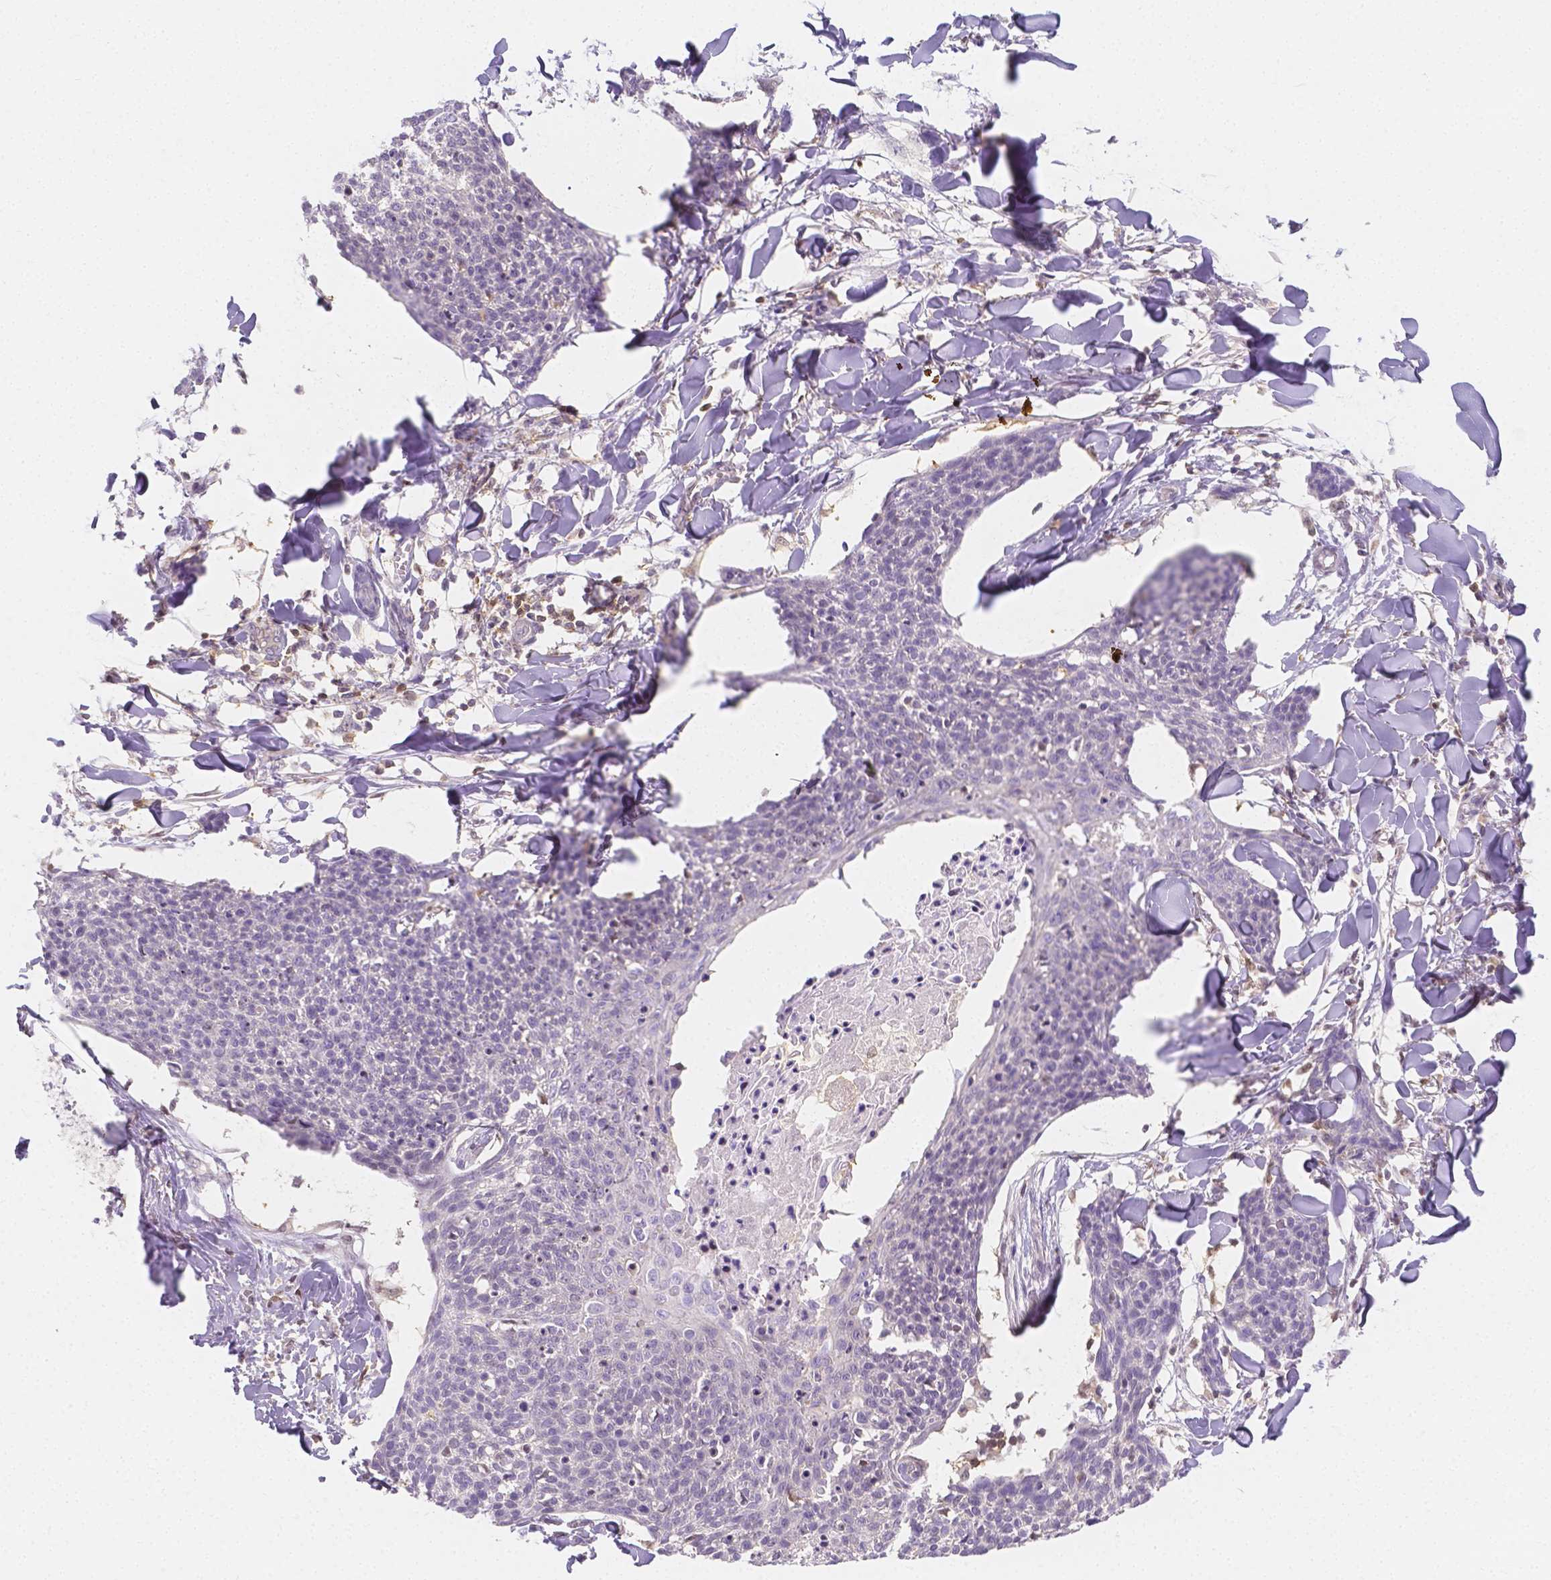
{"staining": {"intensity": "negative", "quantity": "none", "location": "none"}, "tissue": "skin cancer", "cell_type": "Tumor cells", "image_type": "cancer", "snomed": [{"axis": "morphology", "description": "Squamous cell carcinoma, NOS"}, {"axis": "topography", "description": "Skin"}, {"axis": "topography", "description": "Vulva"}], "caption": "Micrograph shows no protein expression in tumor cells of squamous cell carcinoma (skin) tissue. Nuclei are stained in blue.", "gene": "SGTB", "patient": {"sex": "female", "age": 75}}